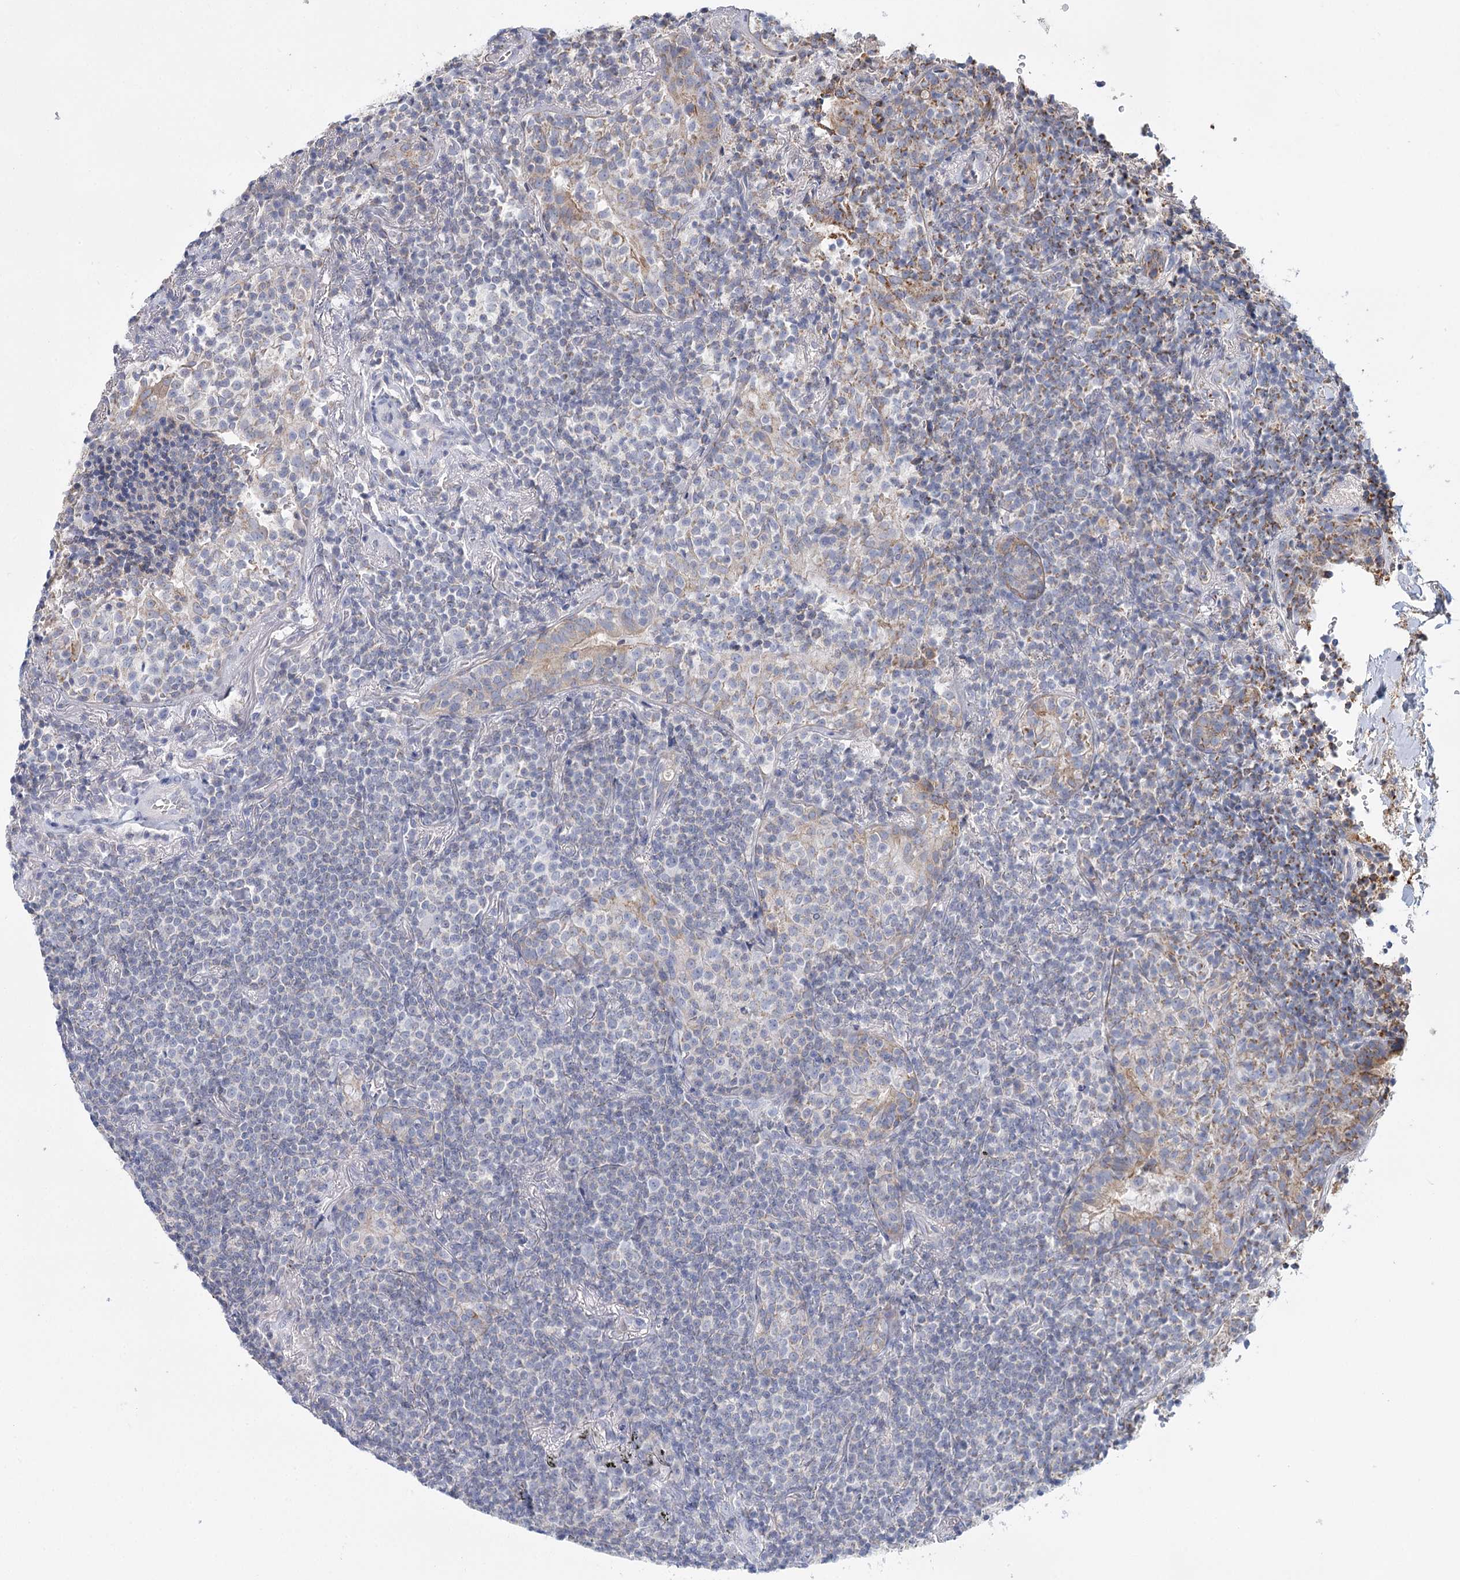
{"staining": {"intensity": "negative", "quantity": "none", "location": "none"}, "tissue": "lymphoma", "cell_type": "Tumor cells", "image_type": "cancer", "snomed": [{"axis": "morphology", "description": "Malignant lymphoma, non-Hodgkin's type, Low grade"}, {"axis": "topography", "description": "Lung"}], "caption": "Protein analysis of malignant lymphoma, non-Hodgkin's type (low-grade) shows no significant positivity in tumor cells.", "gene": "ARHGAP44", "patient": {"sex": "female", "age": 71}}